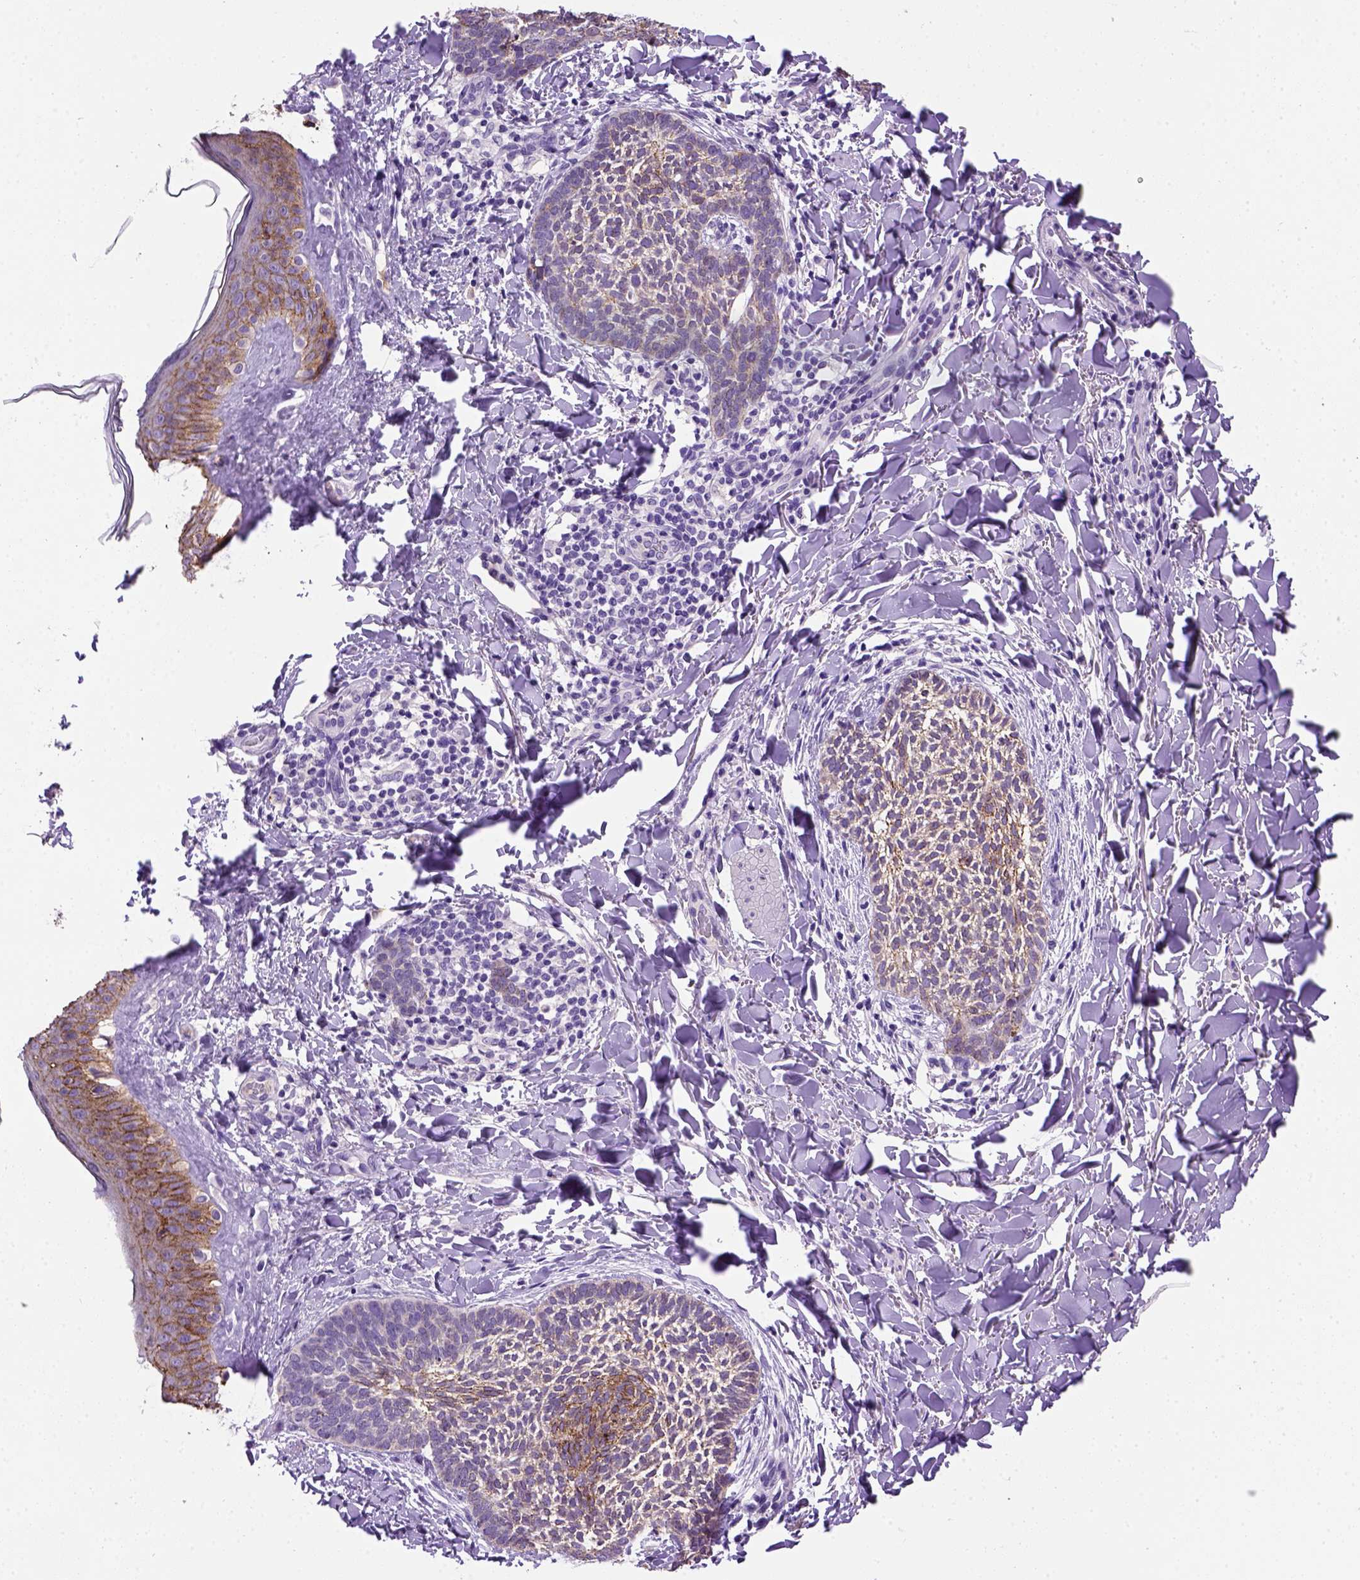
{"staining": {"intensity": "moderate", "quantity": "25%-75%", "location": "cytoplasmic/membranous"}, "tissue": "skin cancer", "cell_type": "Tumor cells", "image_type": "cancer", "snomed": [{"axis": "morphology", "description": "Normal tissue, NOS"}, {"axis": "morphology", "description": "Basal cell carcinoma"}, {"axis": "topography", "description": "Skin"}], "caption": "Protein staining of basal cell carcinoma (skin) tissue demonstrates moderate cytoplasmic/membranous staining in about 25%-75% of tumor cells. The staining is performed using DAB (3,3'-diaminobenzidine) brown chromogen to label protein expression. The nuclei are counter-stained blue using hematoxylin.", "gene": "CDH1", "patient": {"sex": "male", "age": 46}}